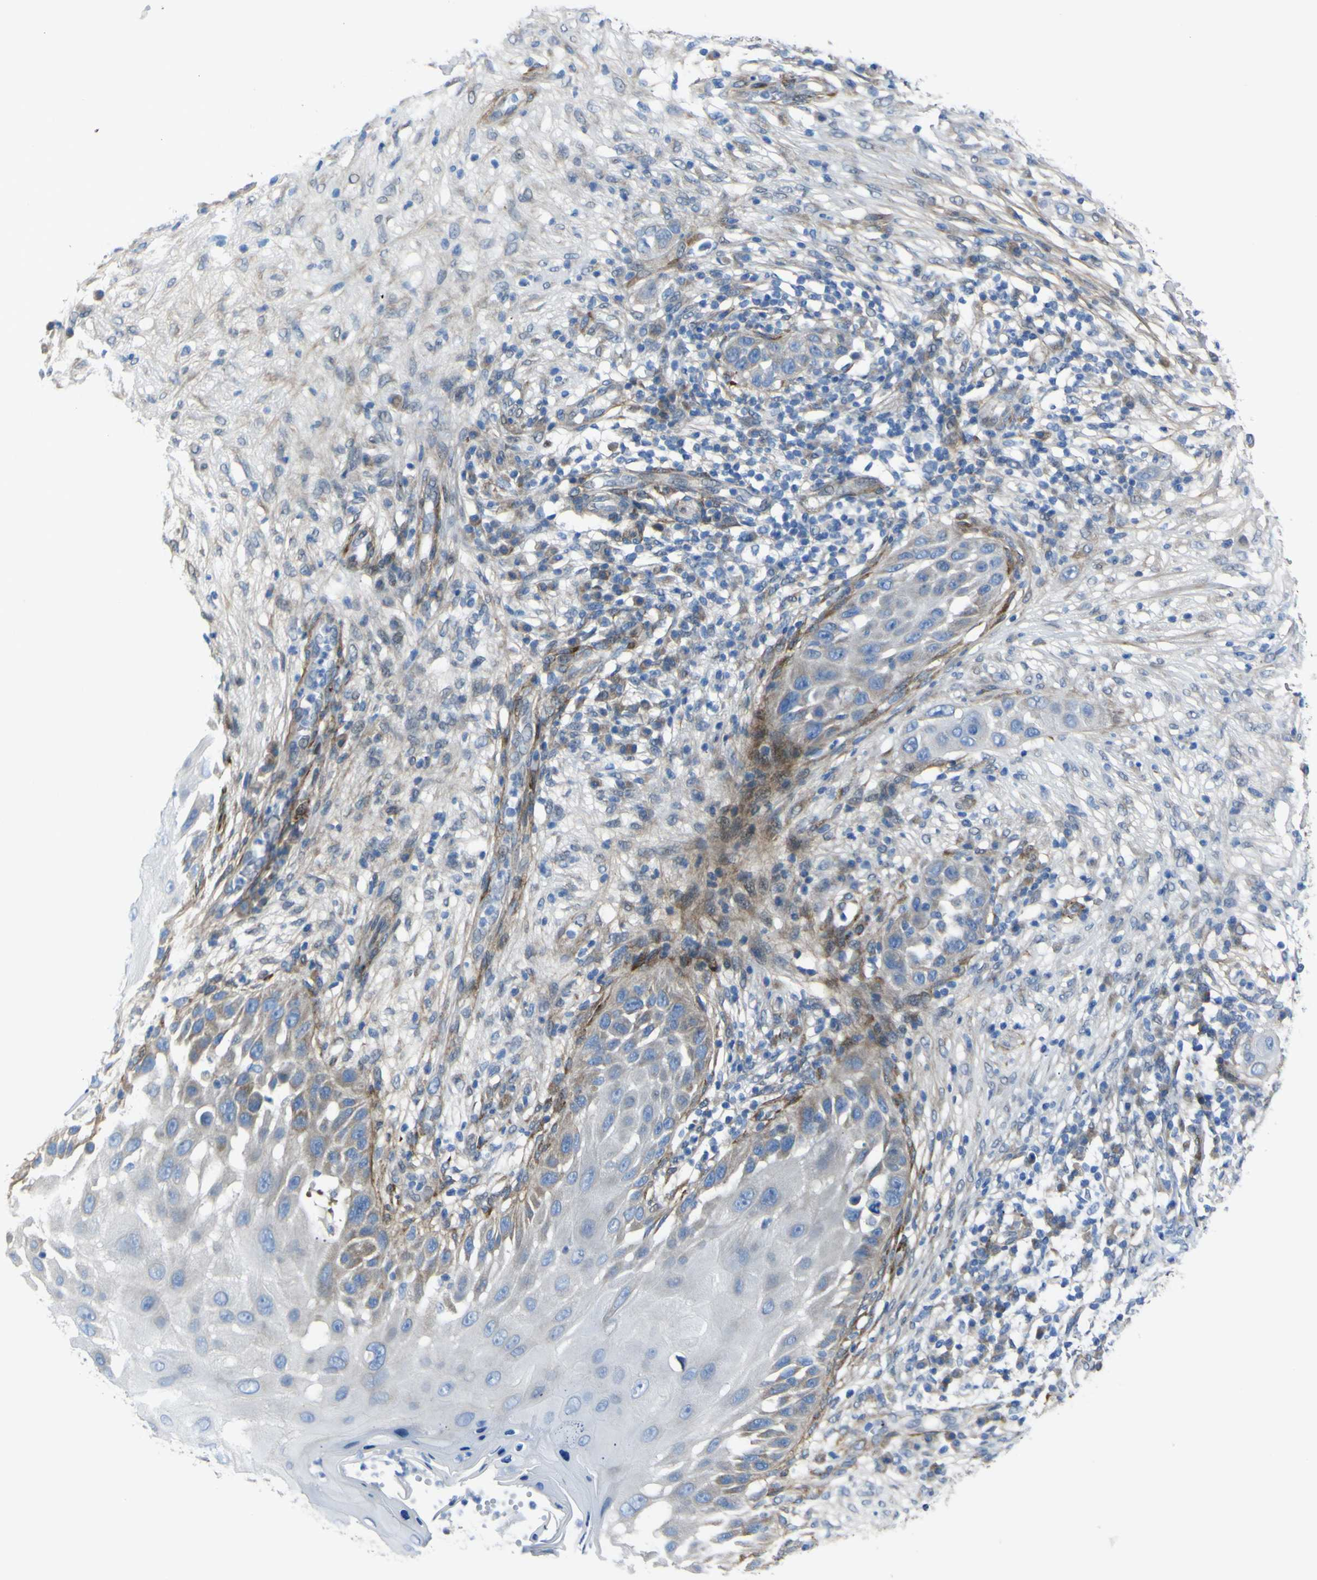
{"staining": {"intensity": "moderate", "quantity": "<25%", "location": "cytoplasmic/membranous"}, "tissue": "skin cancer", "cell_type": "Tumor cells", "image_type": "cancer", "snomed": [{"axis": "morphology", "description": "Squamous cell carcinoma, NOS"}, {"axis": "topography", "description": "Skin"}], "caption": "A histopathology image of skin cancer (squamous cell carcinoma) stained for a protein exhibits moderate cytoplasmic/membranous brown staining in tumor cells.", "gene": "LRRN1", "patient": {"sex": "female", "age": 44}}